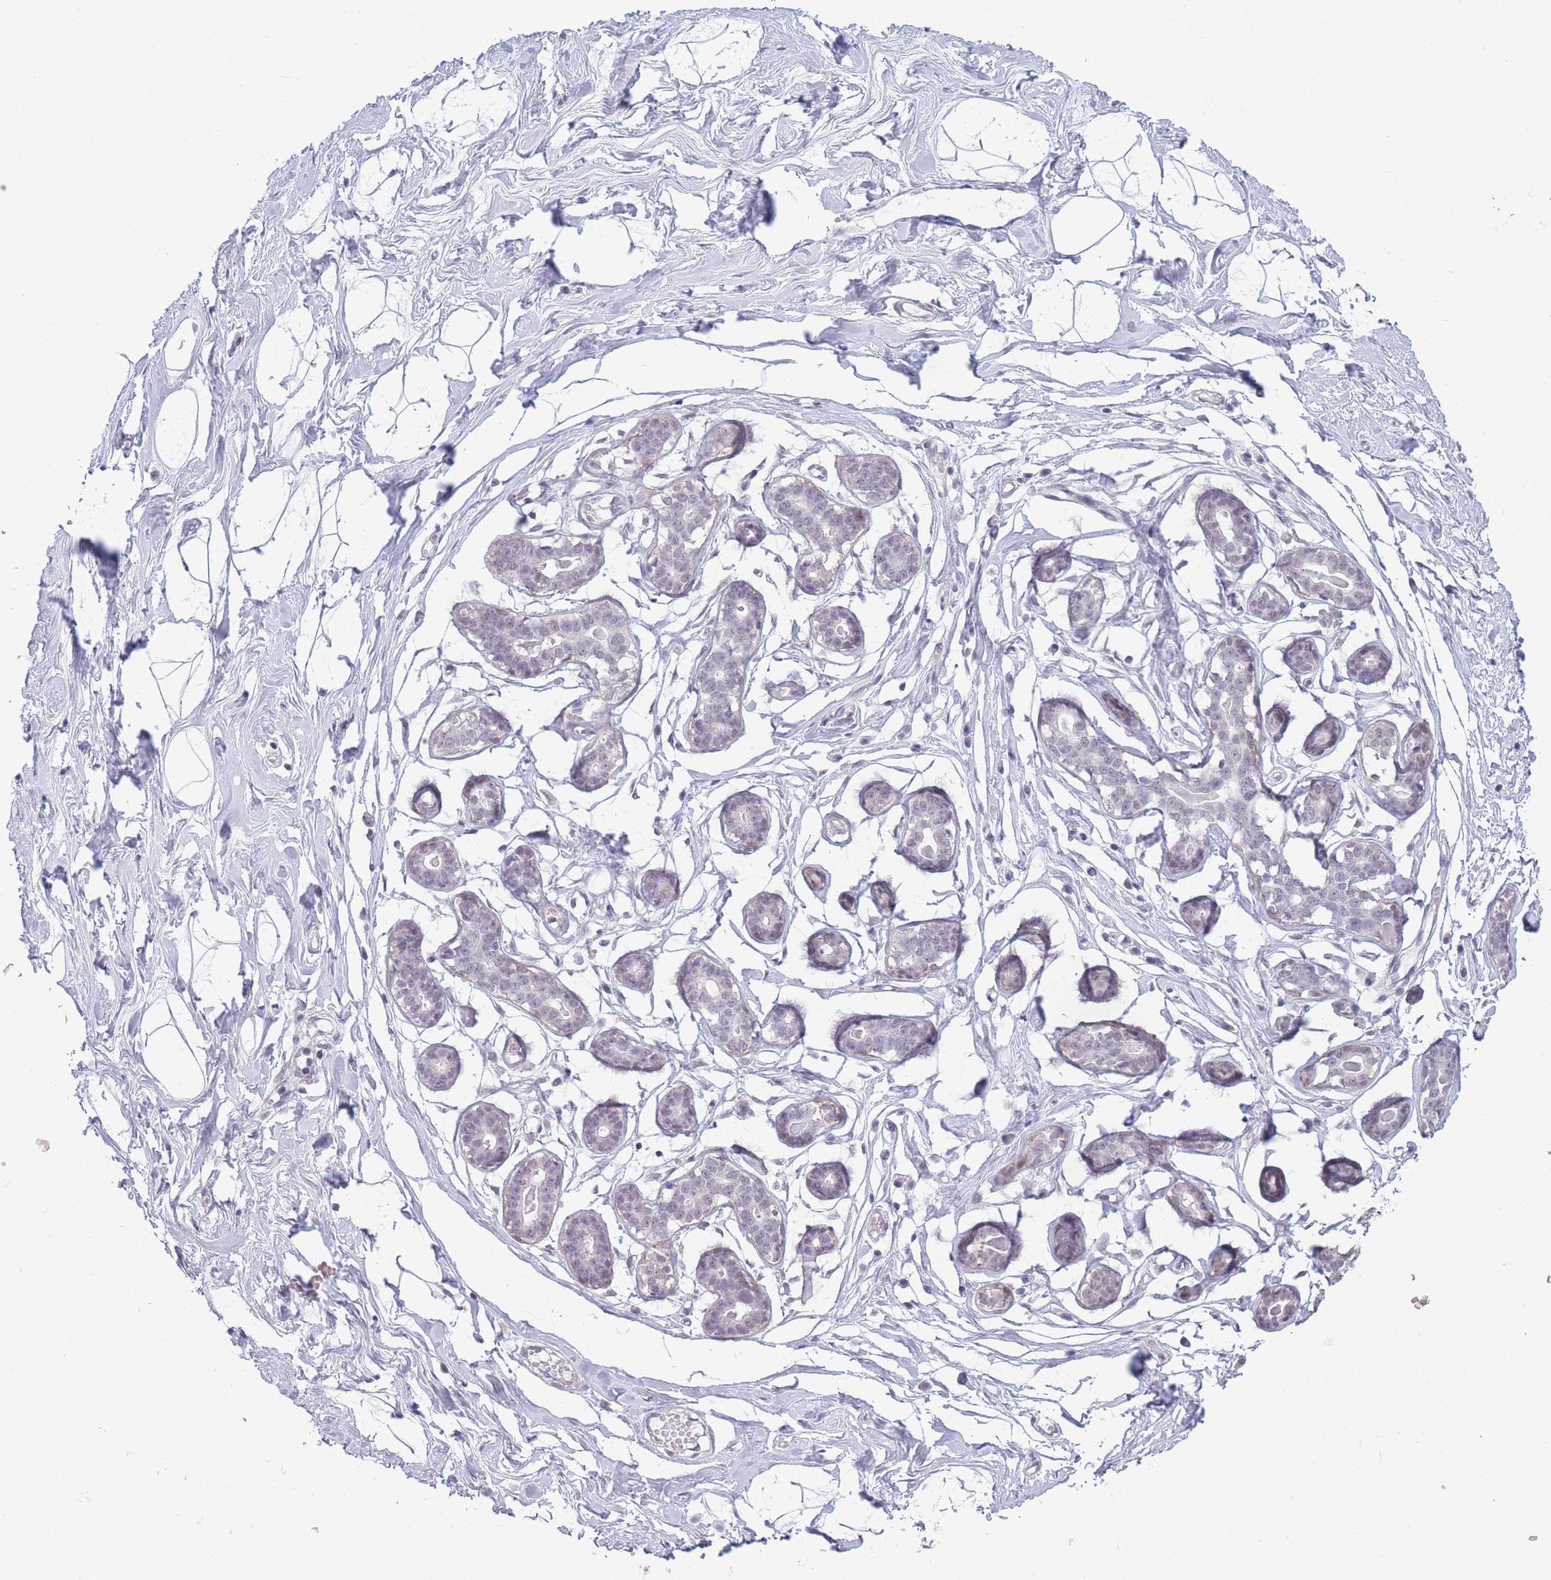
{"staining": {"intensity": "negative", "quantity": "none", "location": "none"}, "tissue": "breast", "cell_type": "Adipocytes", "image_type": "normal", "snomed": [{"axis": "morphology", "description": "Normal tissue, NOS"}, {"axis": "morphology", "description": "Adenoma, NOS"}, {"axis": "topography", "description": "Breast"}], "caption": "The photomicrograph demonstrates no significant staining in adipocytes of breast.", "gene": "SIN3B", "patient": {"sex": "female", "age": 23}}